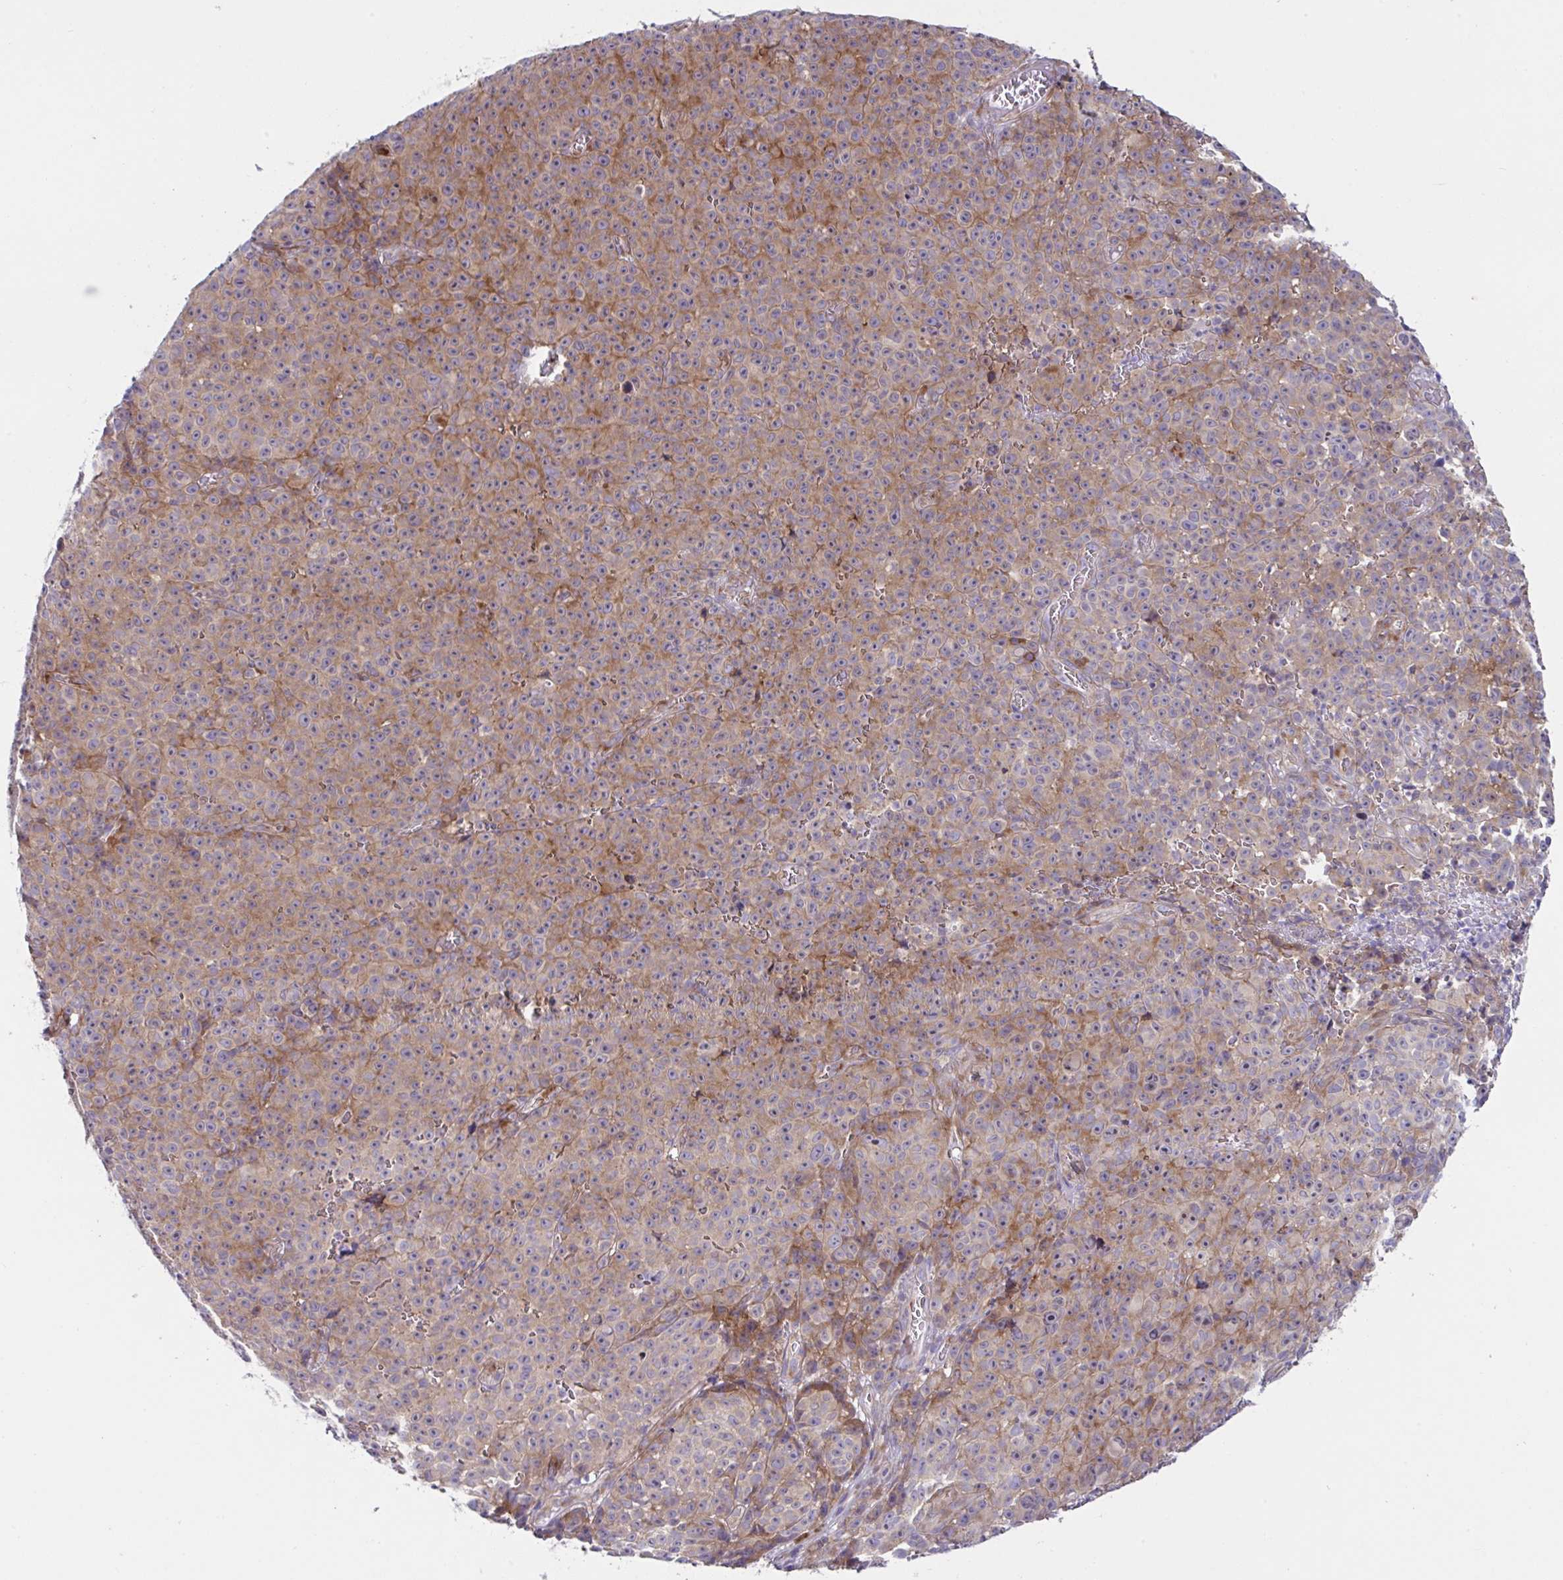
{"staining": {"intensity": "moderate", "quantity": "25%-75%", "location": "cytoplasmic/membranous"}, "tissue": "melanoma", "cell_type": "Tumor cells", "image_type": "cancer", "snomed": [{"axis": "morphology", "description": "Malignant melanoma, NOS"}, {"axis": "topography", "description": "Skin"}], "caption": "The histopathology image demonstrates a brown stain indicating the presence of a protein in the cytoplasmic/membranous of tumor cells in malignant melanoma.", "gene": "FAU", "patient": {"sex": "female", "age": 82}}